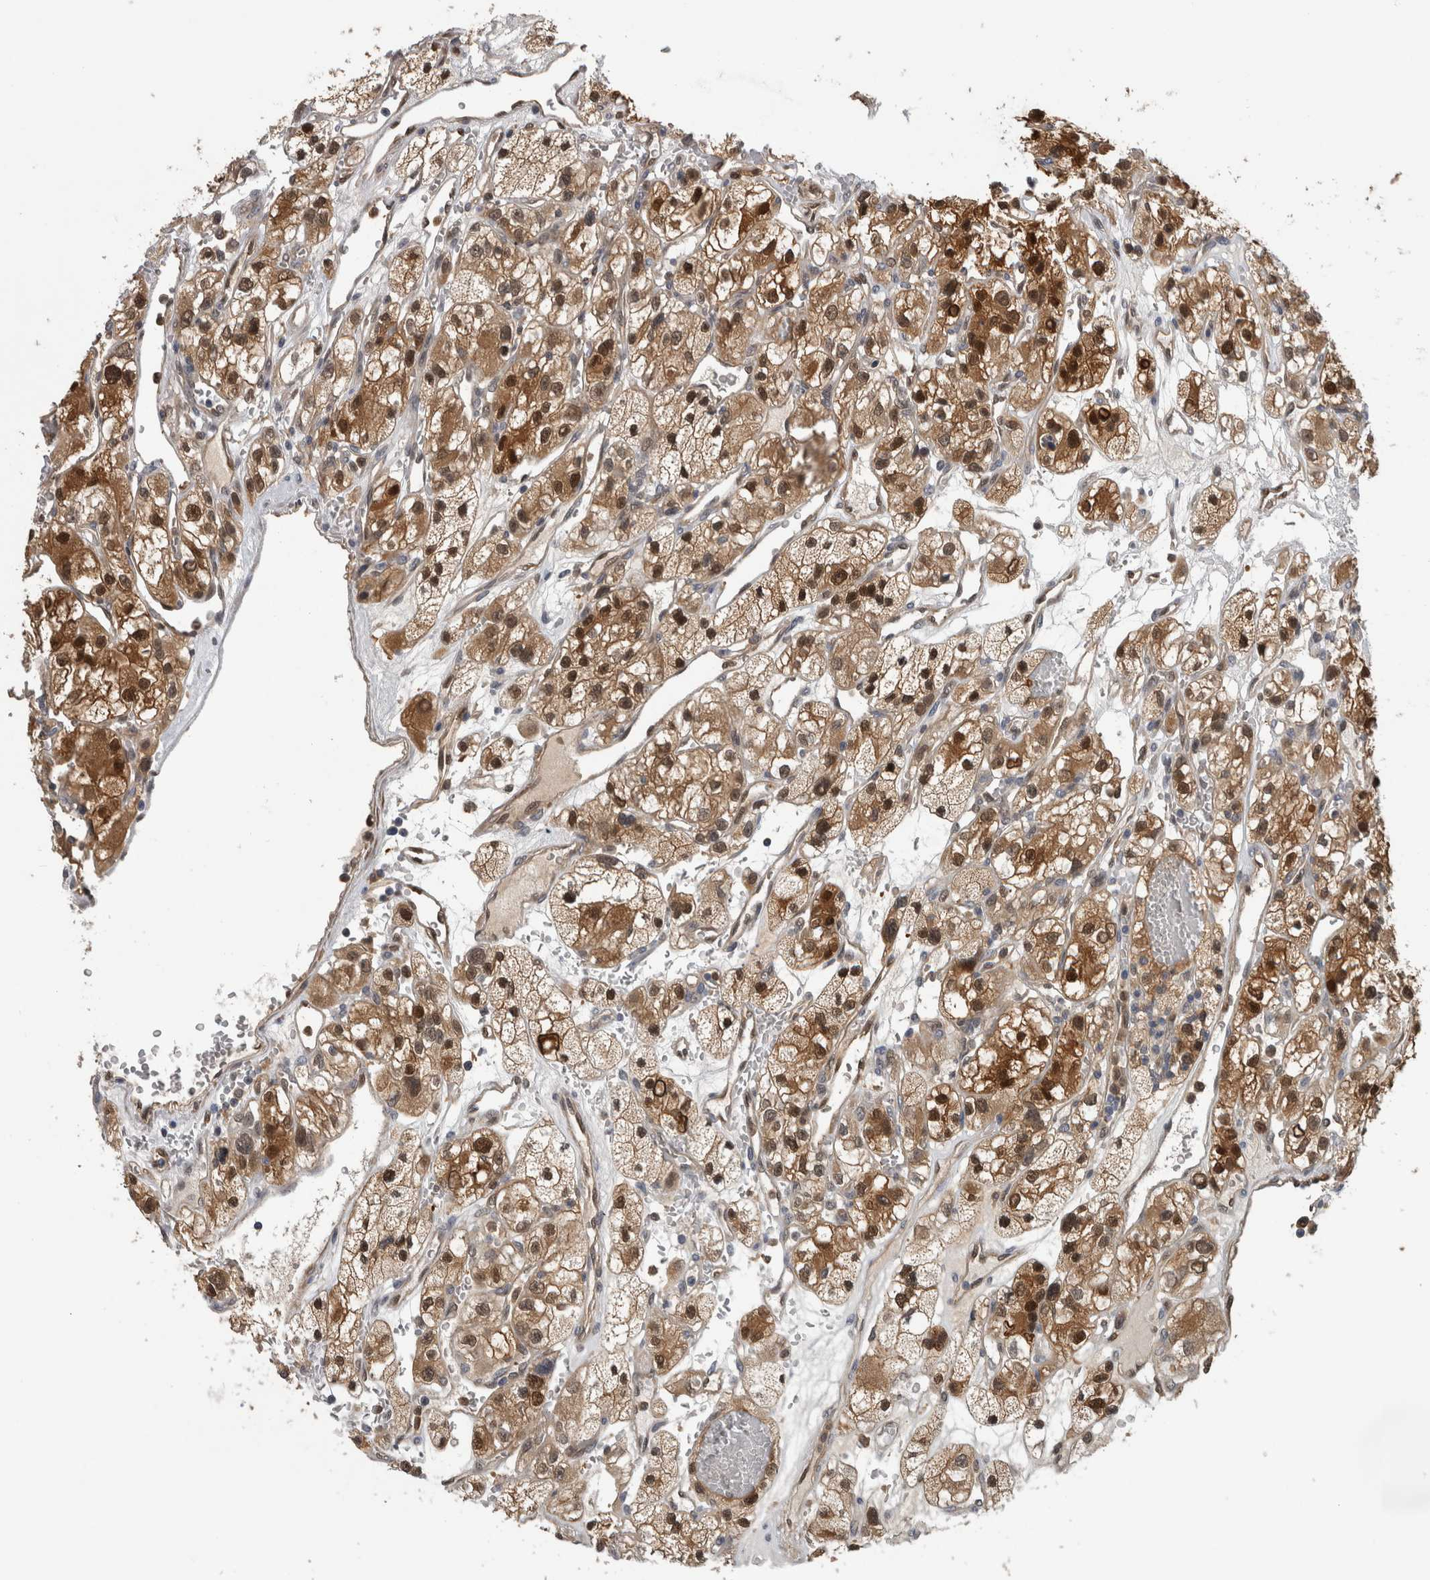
{"staining": {"intensity": "strong", "quantity": ">75%", "location": "cytoplasmic/membranous,nuclear"}, "tissue": "renal cancer", "cell_type": "Tumor cells", "image_type": "cancer", "snomed": [{"axis": "morphology", "description": "Adenocarcinoma, NOS"}, {"axis": "topography", "description": "Kidney"}], "caption": "Immunohistochemical staining of human adenocarcinoma (renal) reveals high levels of strong cytoplasmic/membranous and nuclear protein staining in about >75% of tumor cells. The protein is stained brown, and the nuclei are stained in blue (DAB (3,3'-diaminobenzidine) IHC with brightfield microscopy, high magnification).", "gene": "NAPRT", "patient": {"sex": "female", "age": 57}}